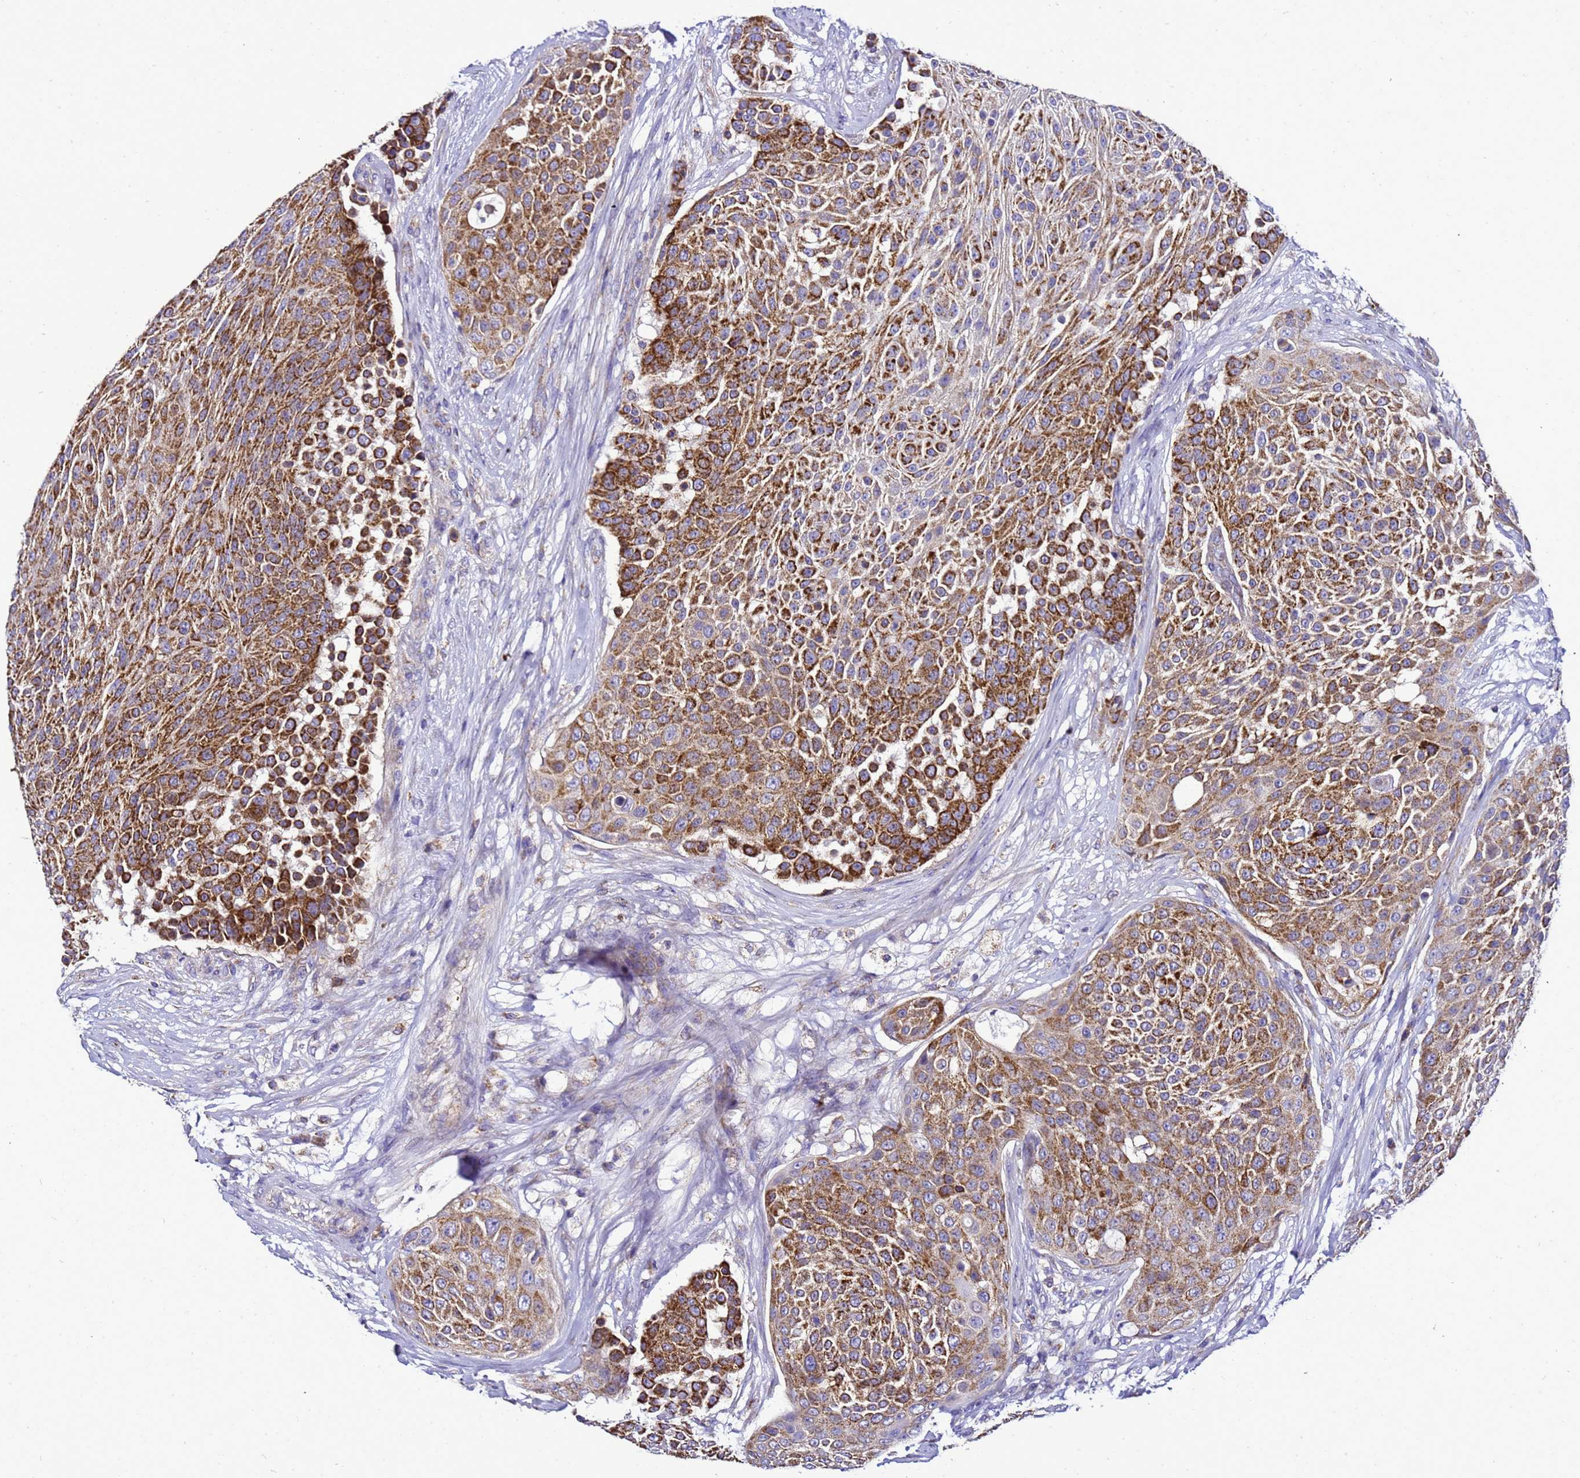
{"staining": {"intensity": "strong", "quantity": ">75%", "location": "cytoplasmic/membranous"}, "tissue": "urothelial cancer", "cell_type": "Tumor cells", "image_type": "cancer", "snomed": [{"axis": "morphology", "description": "Urothelial carcinoma, High grade"}, {"axis": "topography", "description": "Urinary bladder"}], "caption": "Approximately >75% of tumor cells in urothelial cancer exhibit strong cytoplasmic/membranous protein expression as visualized by brown immunohistochemical staining.", "gene": "HIGD2A", "patient": {"sex": "female", "age": 63}}